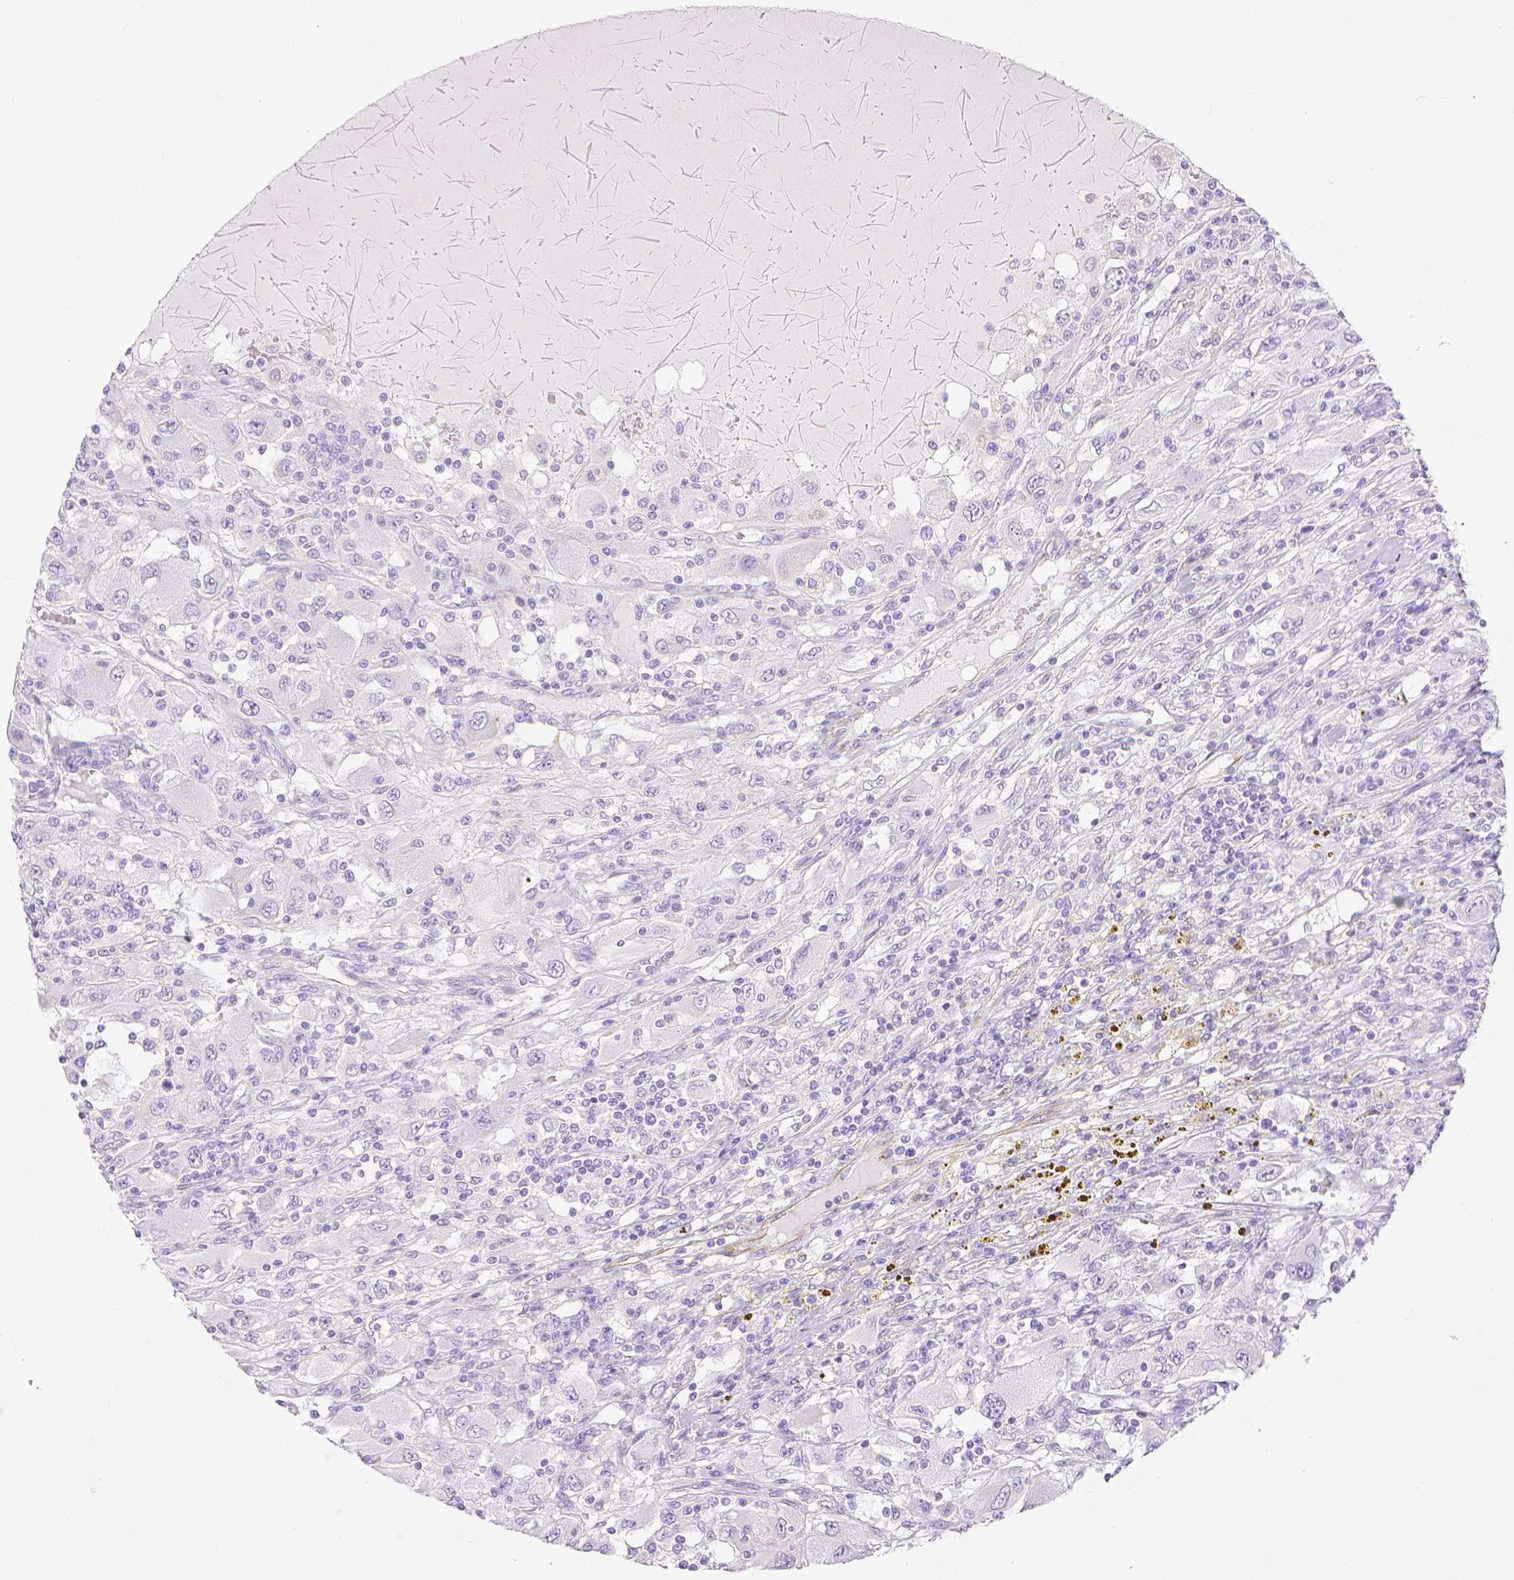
{"staining": {"intensity": "negative", "quantity": "none", "location": "none"}, "tissue": "renal cancer", "cell_type": "Tumor cells", "image_type": "cancer", "snomed": [{"axis": "morphology", "description": "Adenocarcinoma, NOS"}, {"axis": "topography", "description": "Kidney"}], "caption": "DAB immunohistochemical staining of renal cancer (adenocarcinoma) shows no significant expression in tumor cells.", "gene": "SLC27A5", "patient": {"sex": "female", "age": 67}}